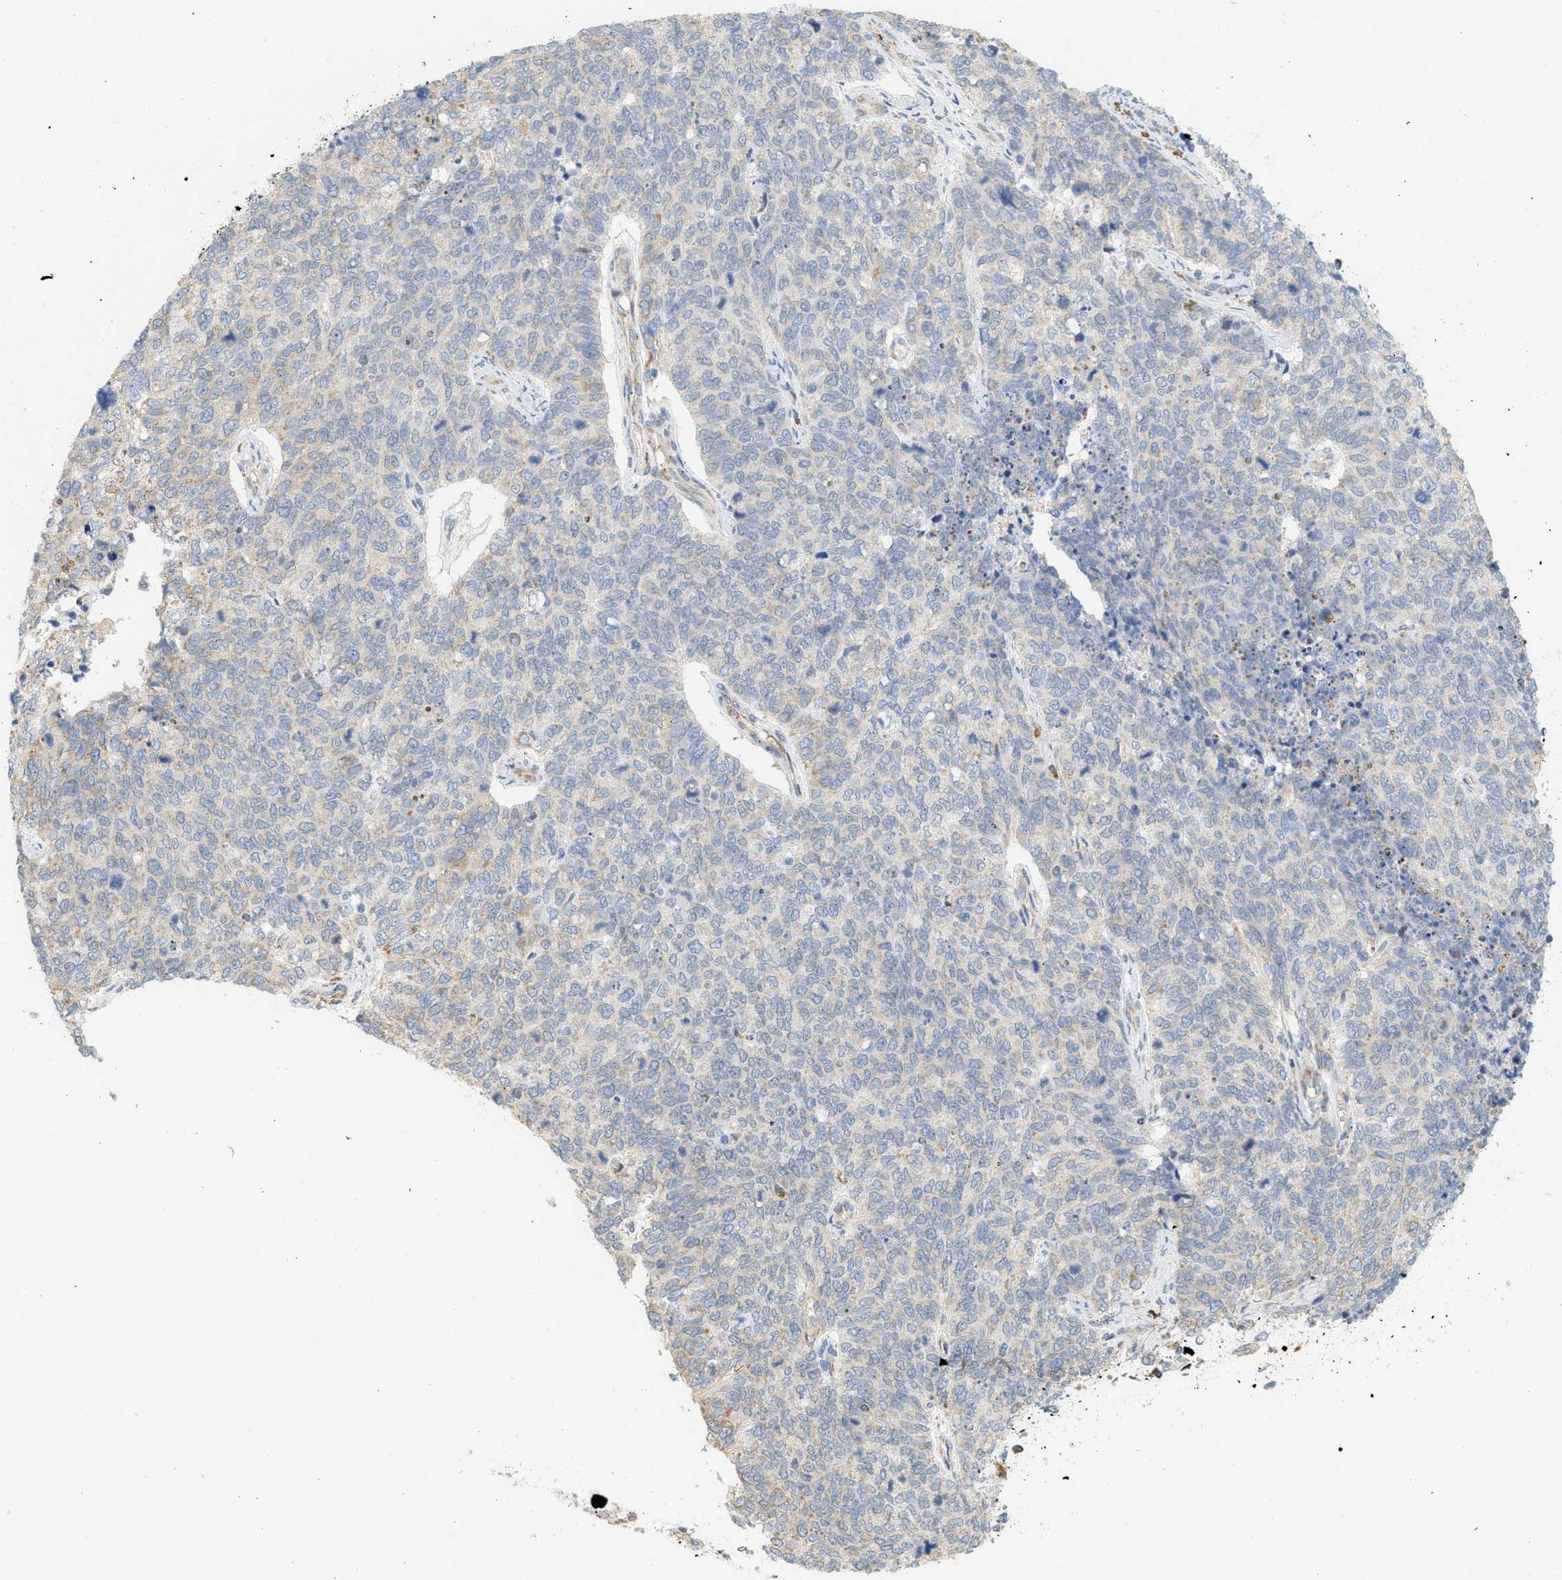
{"staining": {"intensity": "weak", "quantity": "<25%", "location": "cytoplasmic/membranous"}, "tissue": "cervical cancer", "cell_type": "Tumor cells", "image_type": "cancer", "snomed": [{"axis": "morphology", "description": "Squamous cell carcinoma, NOS"}, {"axis": "topography", "description": "Cervix"}], "caption": "Photomicrograph shows no protein staining in tumor cells of cervical squamous cell carcinoma tissue. The staining is performed using DAB (3,3'-diaminobenzidine) brown chromogen with nuclei counter-stained in using hematoxylin.", "gene": "SVOP", "patient": {"sex": "female", "age": 63}}